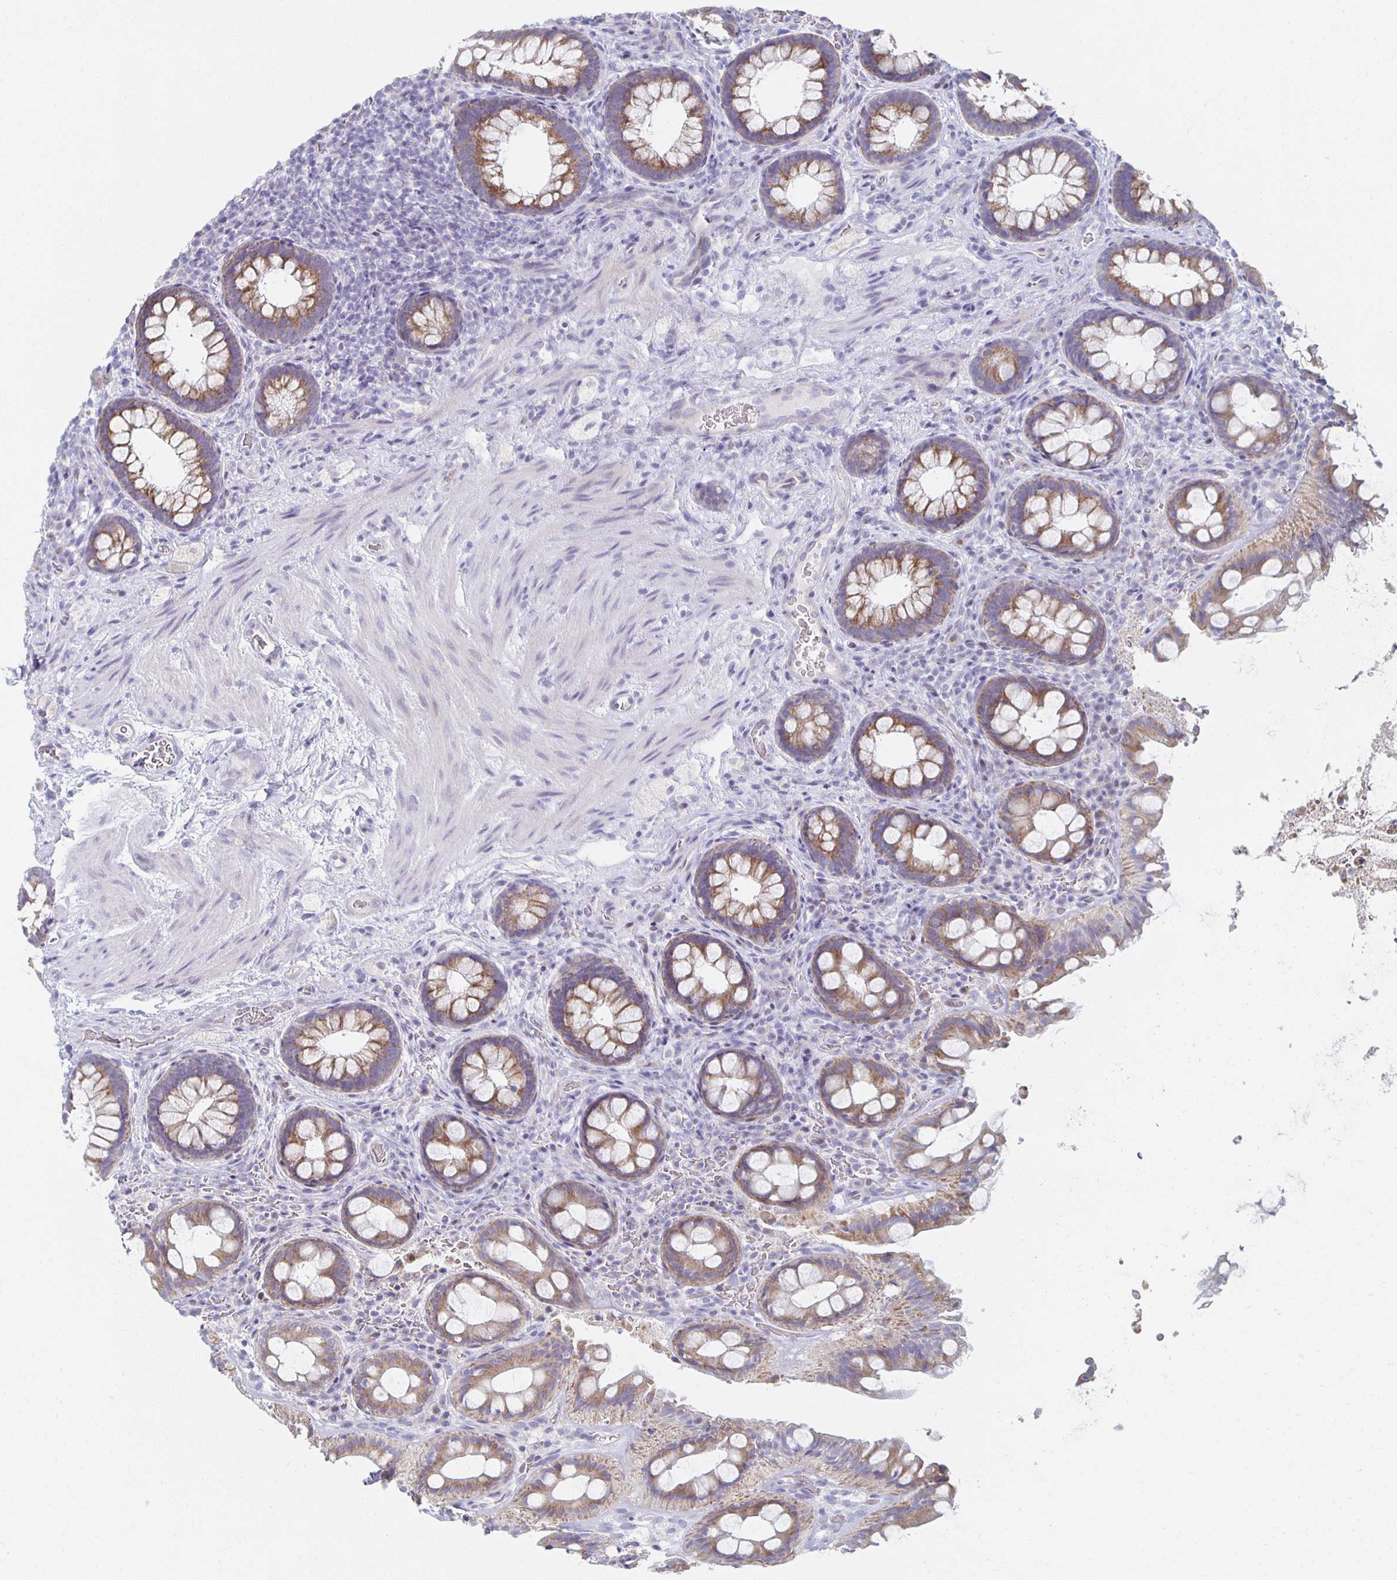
{"staining": {"intensity": "moderate", "quantity": ">75%", "location": "cytoplasmic/membranous"}, "tissue": "rectum", "cell_type": "Glandular cells", "image_type": "normal", "snomed": [{"axis": "morphology", "description": "Normal tissue, NOS"}, {"axis": "topography", "description": "Rectum"}], "caption": "Immunohistochemistry (DAB (3,3'-diaminobenzidine)) staining of unremarkable rectum shows moderate cytoplasmic/membranous protein staining in approximately >75% of glandular cells.", "gene": "TEX44", "patient": {"sex": "female", "age": 69}}